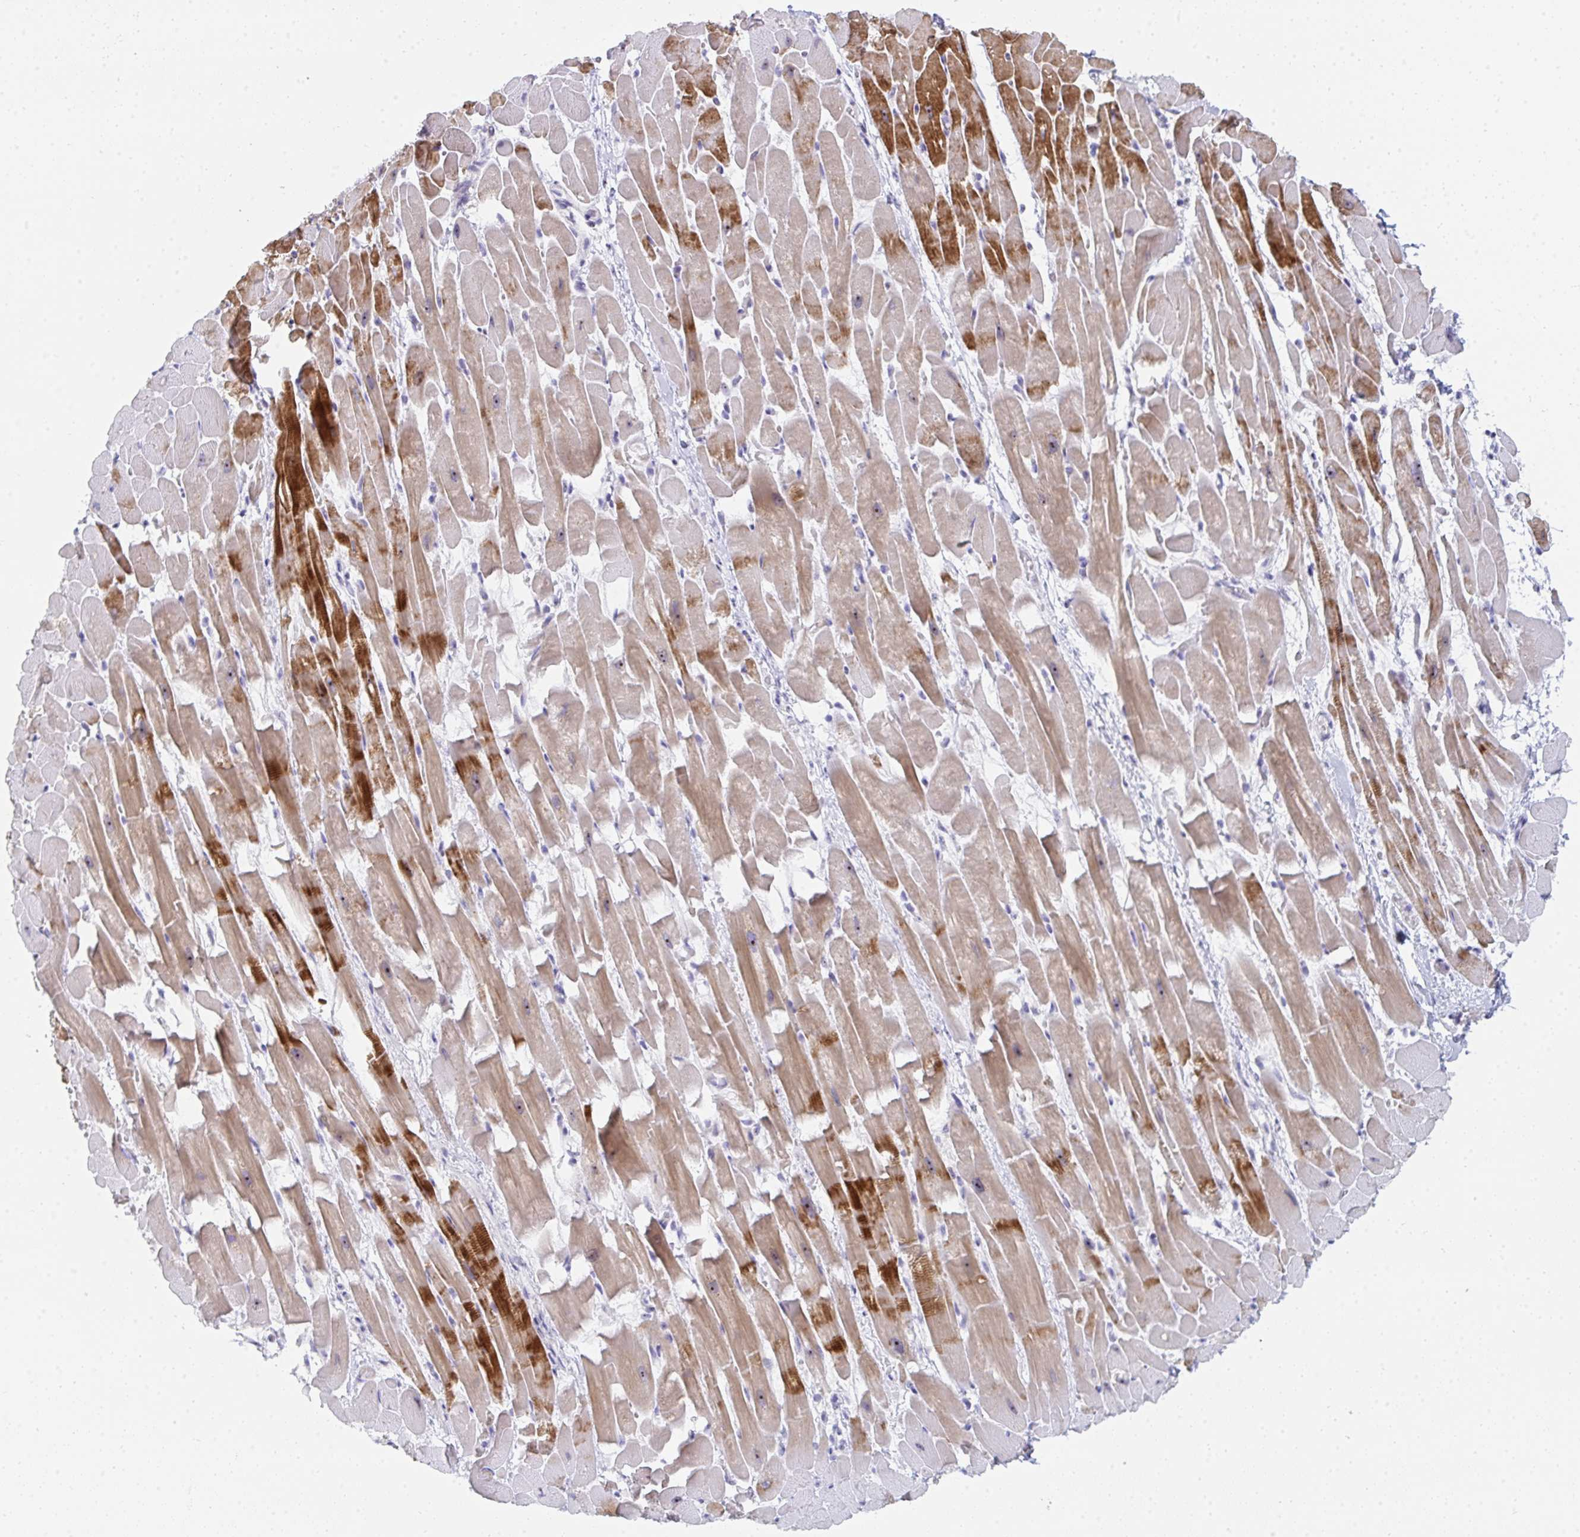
{"staining": {"intensity": "moderate", "quantity": ">75%", "location": "cytoplasmic/membranous"}, "tissue": "heart muscle", "cell_type": "Cardiomyocytes", "image_type": "normal", "snomed": [{"axis": "morphology", "description": "Normal tissue, NOS"}, {"axis": "topography", "description": "Heart"}], "caption": "Heart muscle stained with immunohistochemistry exhibits moderate cytoplasmic/membranous expression in approximately >75% of cardiomyocytes. (Brightfield microscopy of DAB IHC at high magnification).", "gene": "NOP10", "patient": {"sex": "male", "age": 37}}